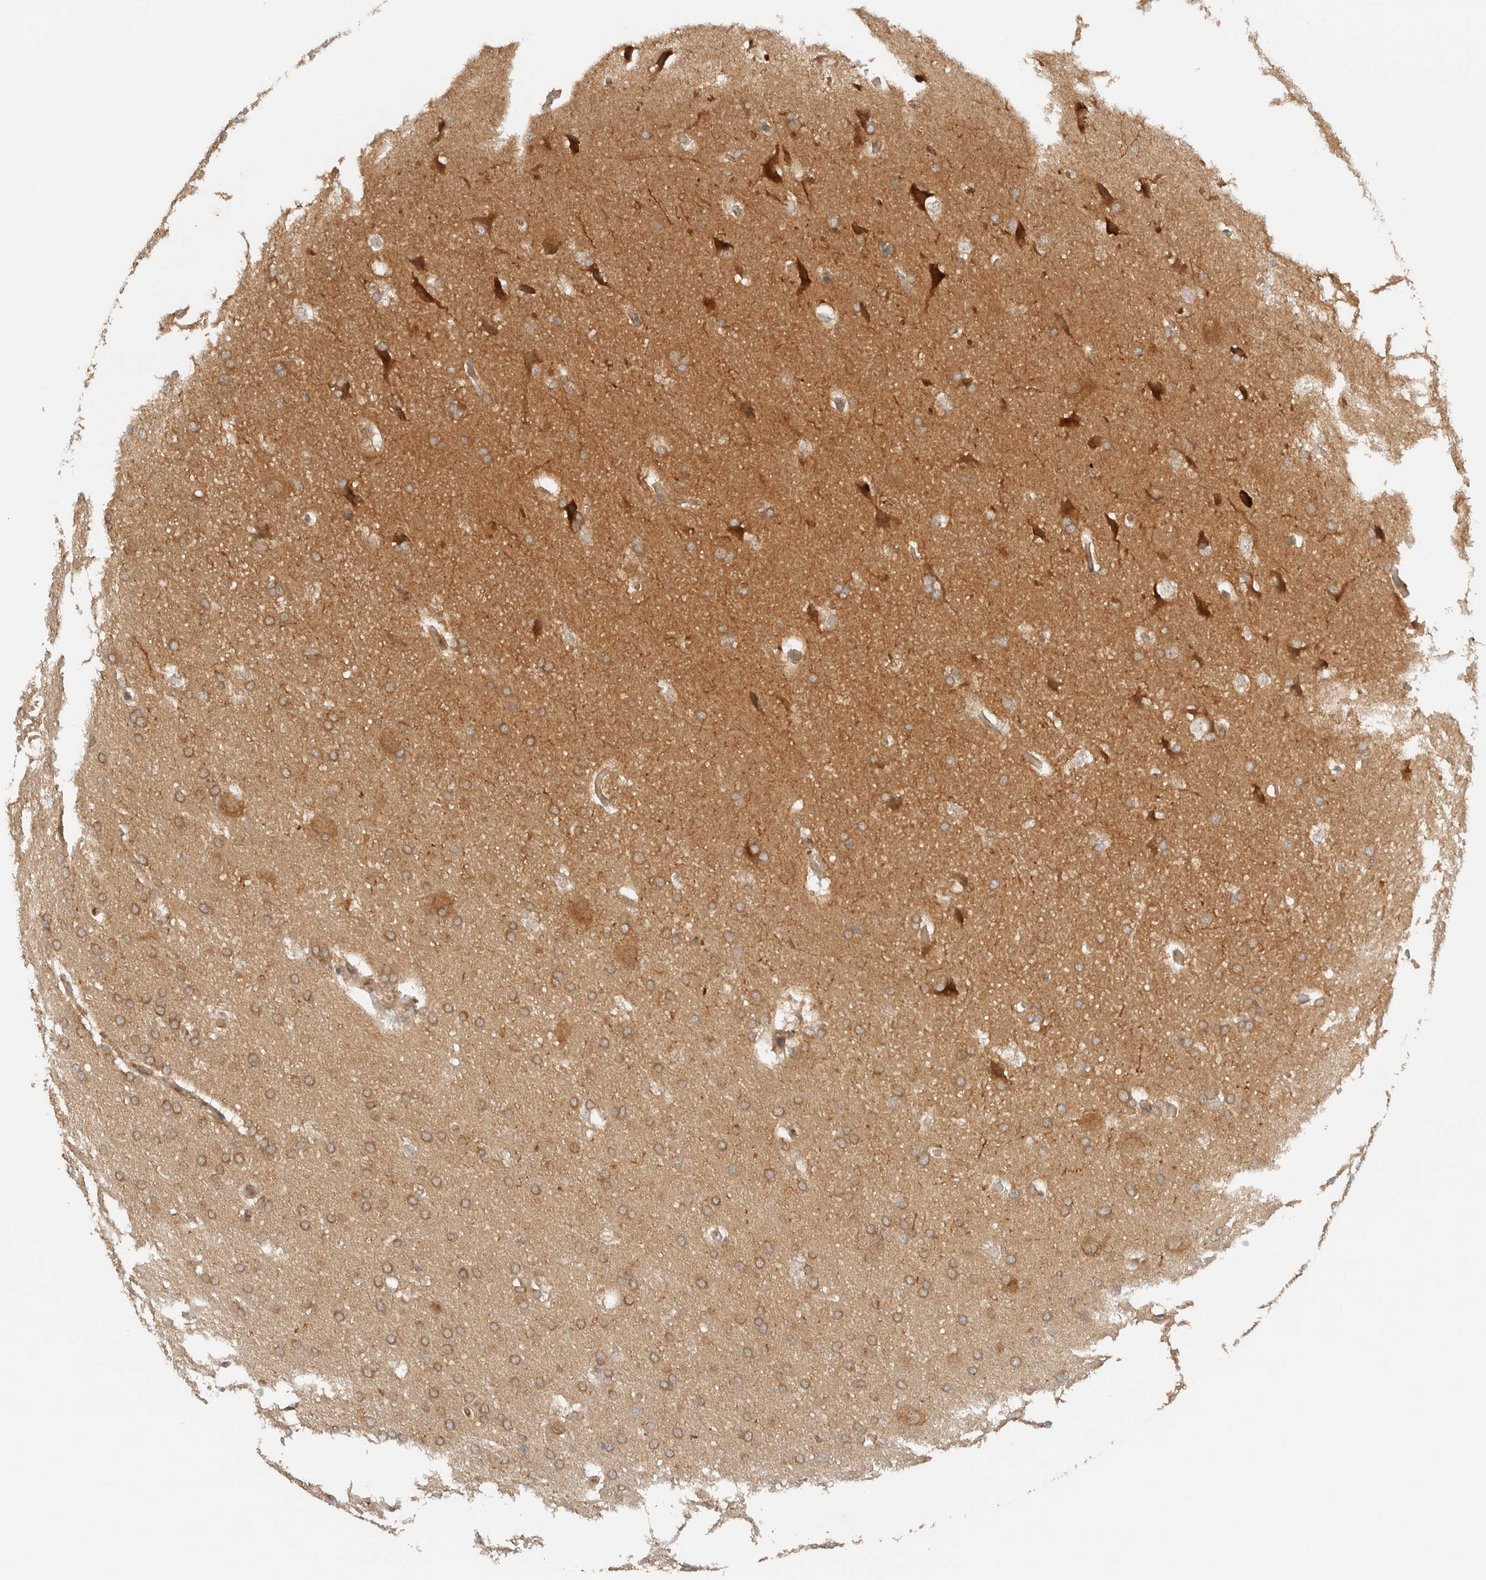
{"staining": {"intensity": "moderate", "quantity": ">75%", "location": "cytoplasmic/membranous"}, "tissue": "glioma", "cell_type": "Tumor cells", "image_type": "cancer", "snomed": [{"axis": "morphology", "description": "Glioma, malignant, Low grade"}, {"axis": "topography", "description": "Brain"}], "caption": "Low-grade glioma (malignant) stained with a protein marker displays moderate staining in tumor cells.", "gene": "ARFGEF2", "patient": {"sex": "female", "age": 37}}